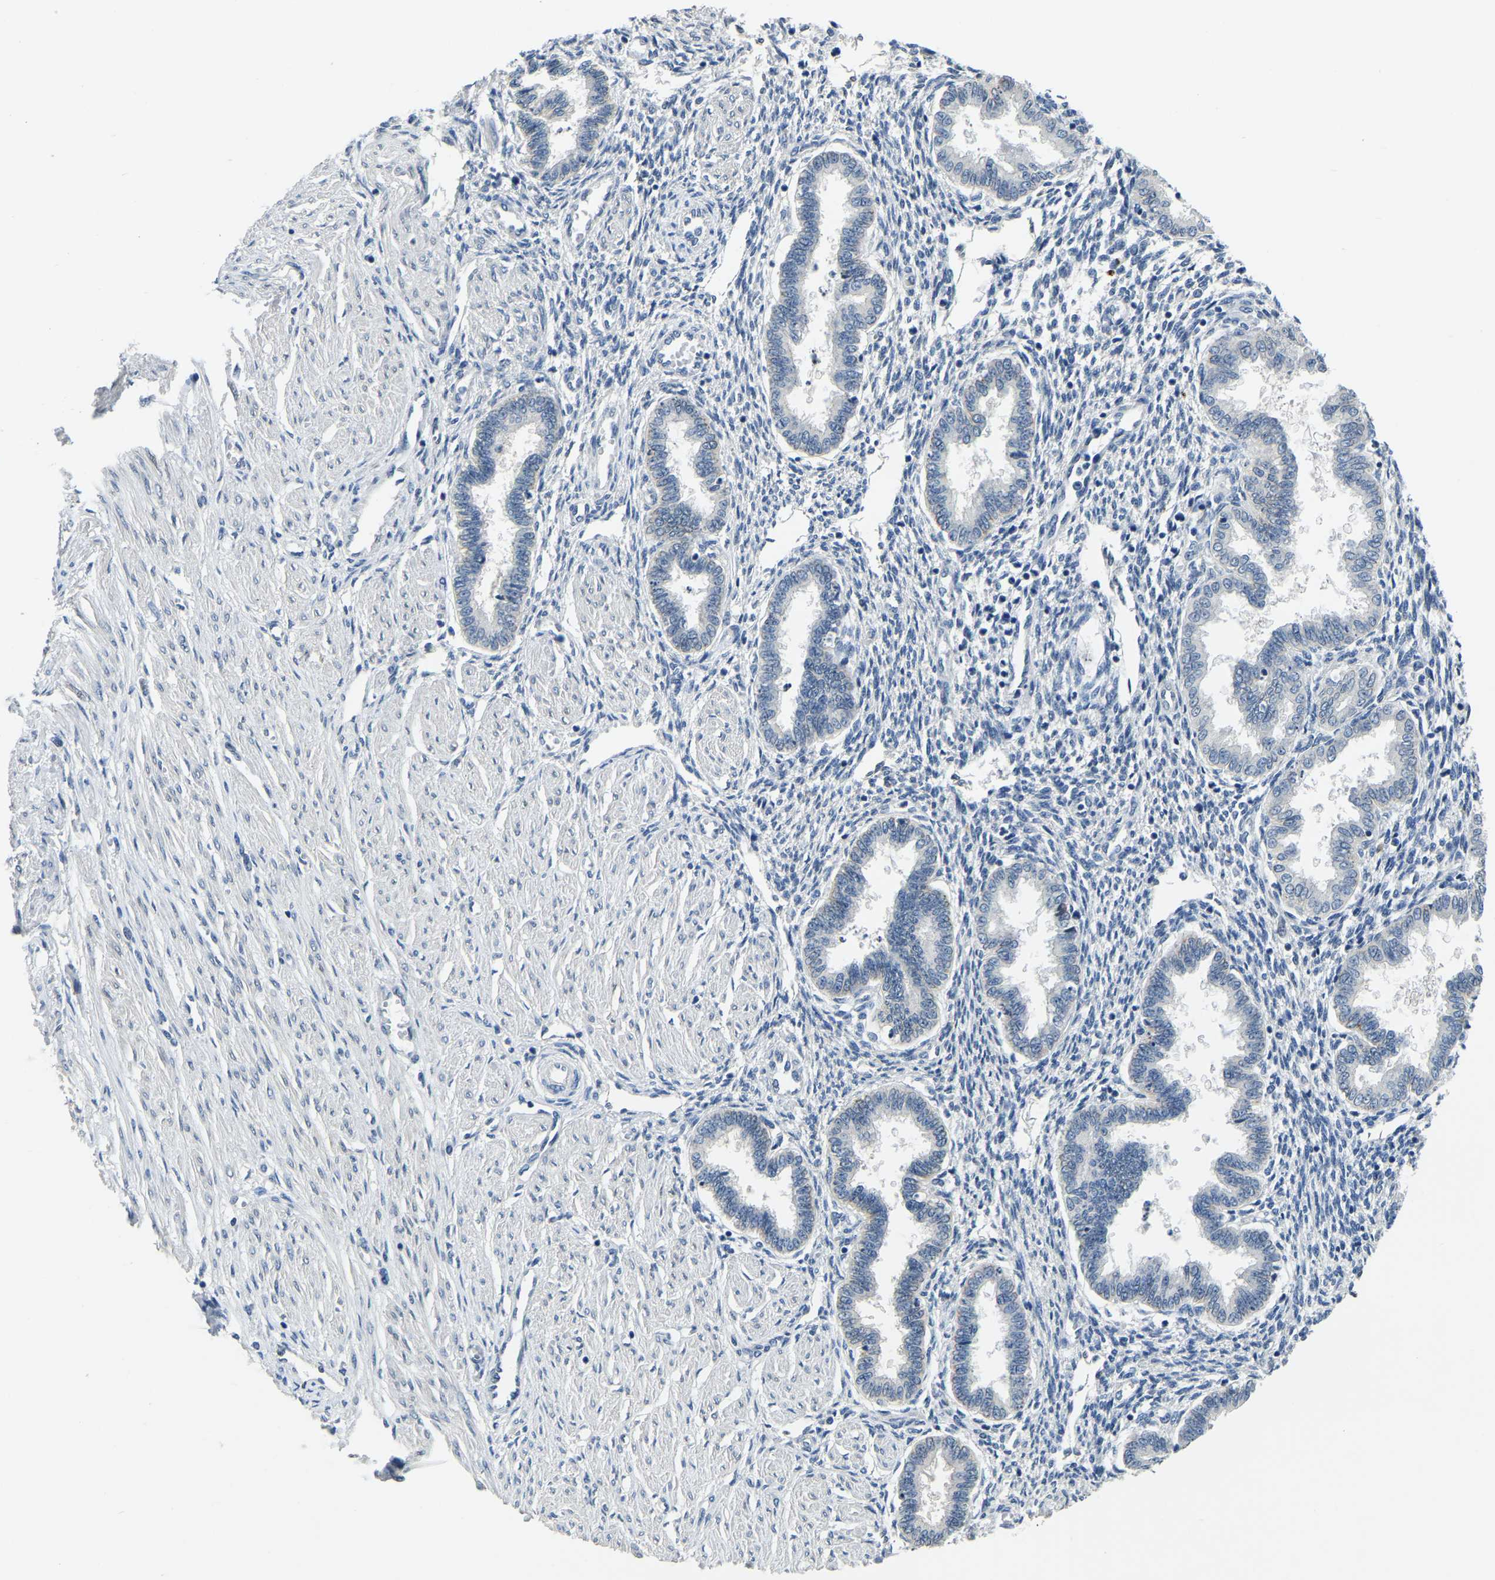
{"staining": {"intensity": "negative", "quantity": "none", "location": "none"}, "tissue": "endometrium", "cell_type": "Cells in endometrial stroma", "image_type": "normal", "snomed": [{"axis": "morphology", "description": "Normal tissue, NOS"}, {"axis": "topography", "description": "Endometrium"}], "caption": "Cells in endometrial stroma show no significant expression in benign endometrium. Brightfield microscopy of IHC stained with DAB (brown) and hematoxylin (blue), captured at high magnification.", "gene": "RANBP2", "patient": {"sex": "female", "age": 33}}